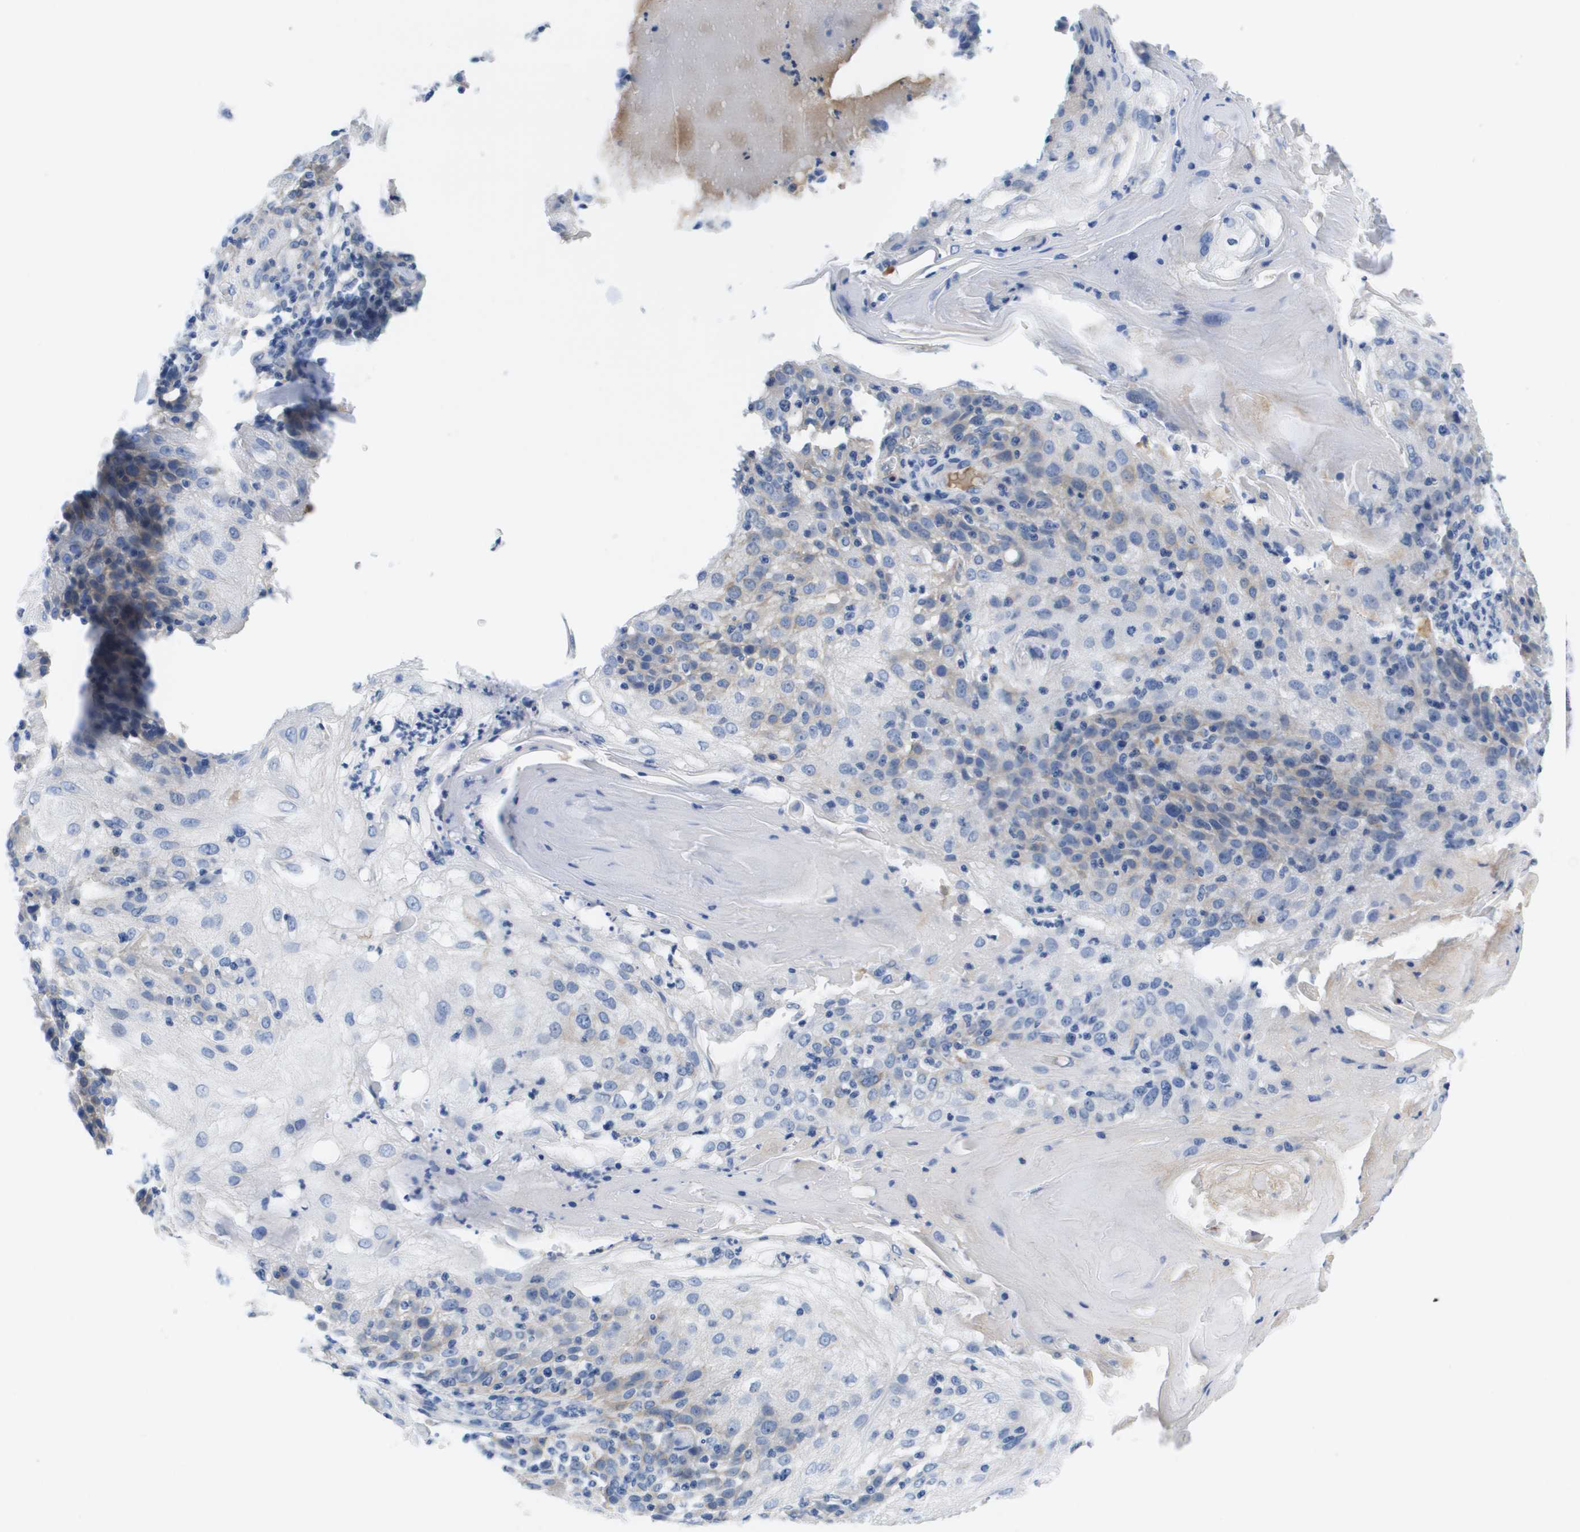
{"staining": {"intensity": "weak", "quantity": "<25%", "location": "cytoplasmic/membranous"}, "tissue": "skin cancer", "cell_type": "Tumor cells", "image_type": "cancer", "snomed": [{"axis": "morphology", "description": "Squamous cell carcinoma, NOS"}, {"axis": "topography", "description": "Skin"}], "caption": "DAB immunohistochemical staining of skin cancer (squamous cell carcinoma) demonstrates no significant expression in tumor cells.", "gene": "APOA1", "patient": {"sex": "female", "age": 80}}